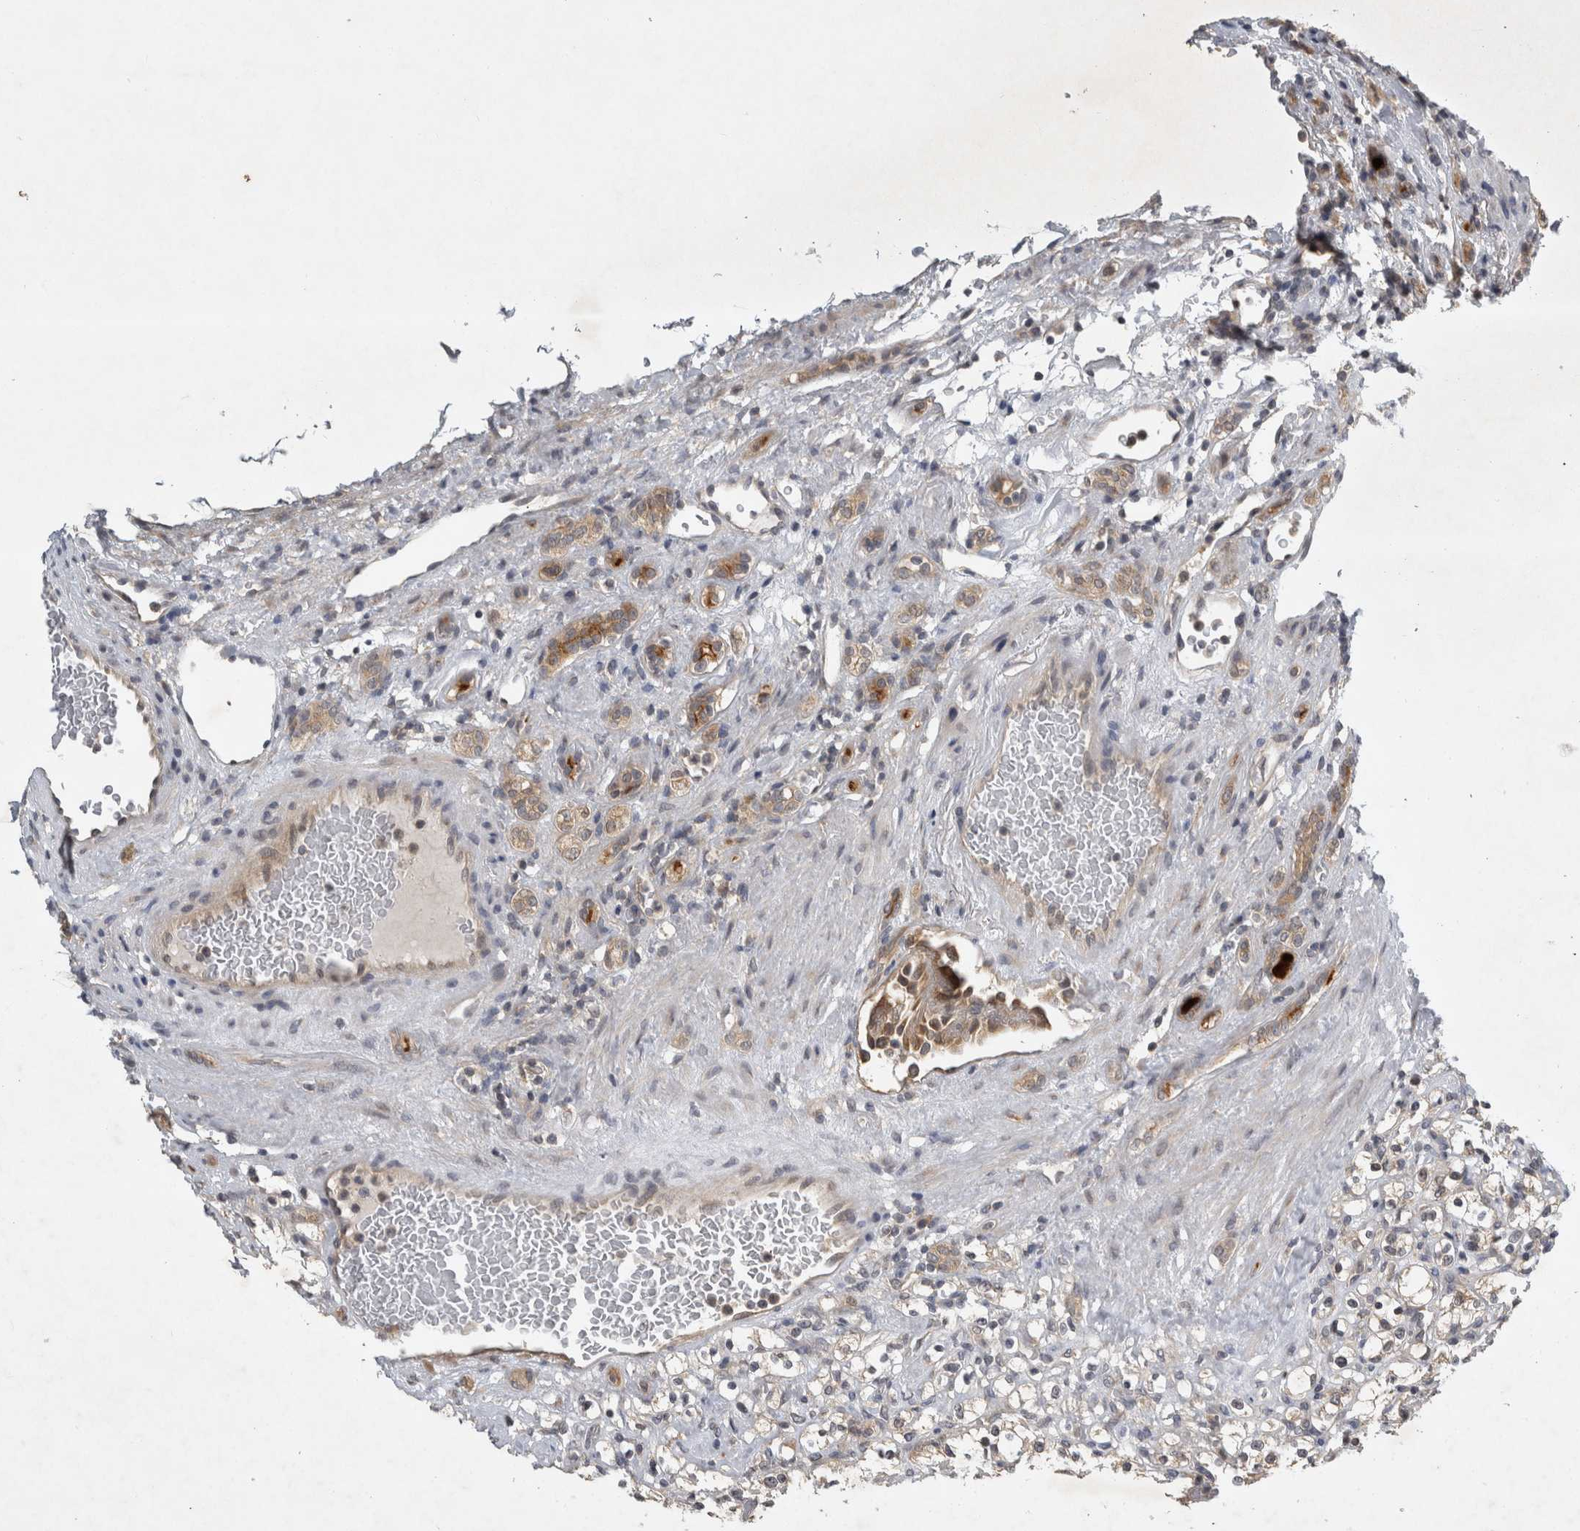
{"staining": {"intensity": "weak", "quantity": "<25%", "location": "cytoplasmic/membranous"}, "tissue": "renal cancer", "cell_type": "Tumor cells", "image_type": "cancer", "snomed": [{"axis": "morphology", "description": "Normal tissue, NOS"}, {"axis": "morphology", "description": "Adenocarcinoma, NOS"}, {"axis": "topography", "description": "Kidney"}], "caption": "The micrograph shows no significant staining in tumor cells of adenocarcinoma (renal).", "gene": "AASDHPPT", "patient": {"sex": "female", "age": 72}}